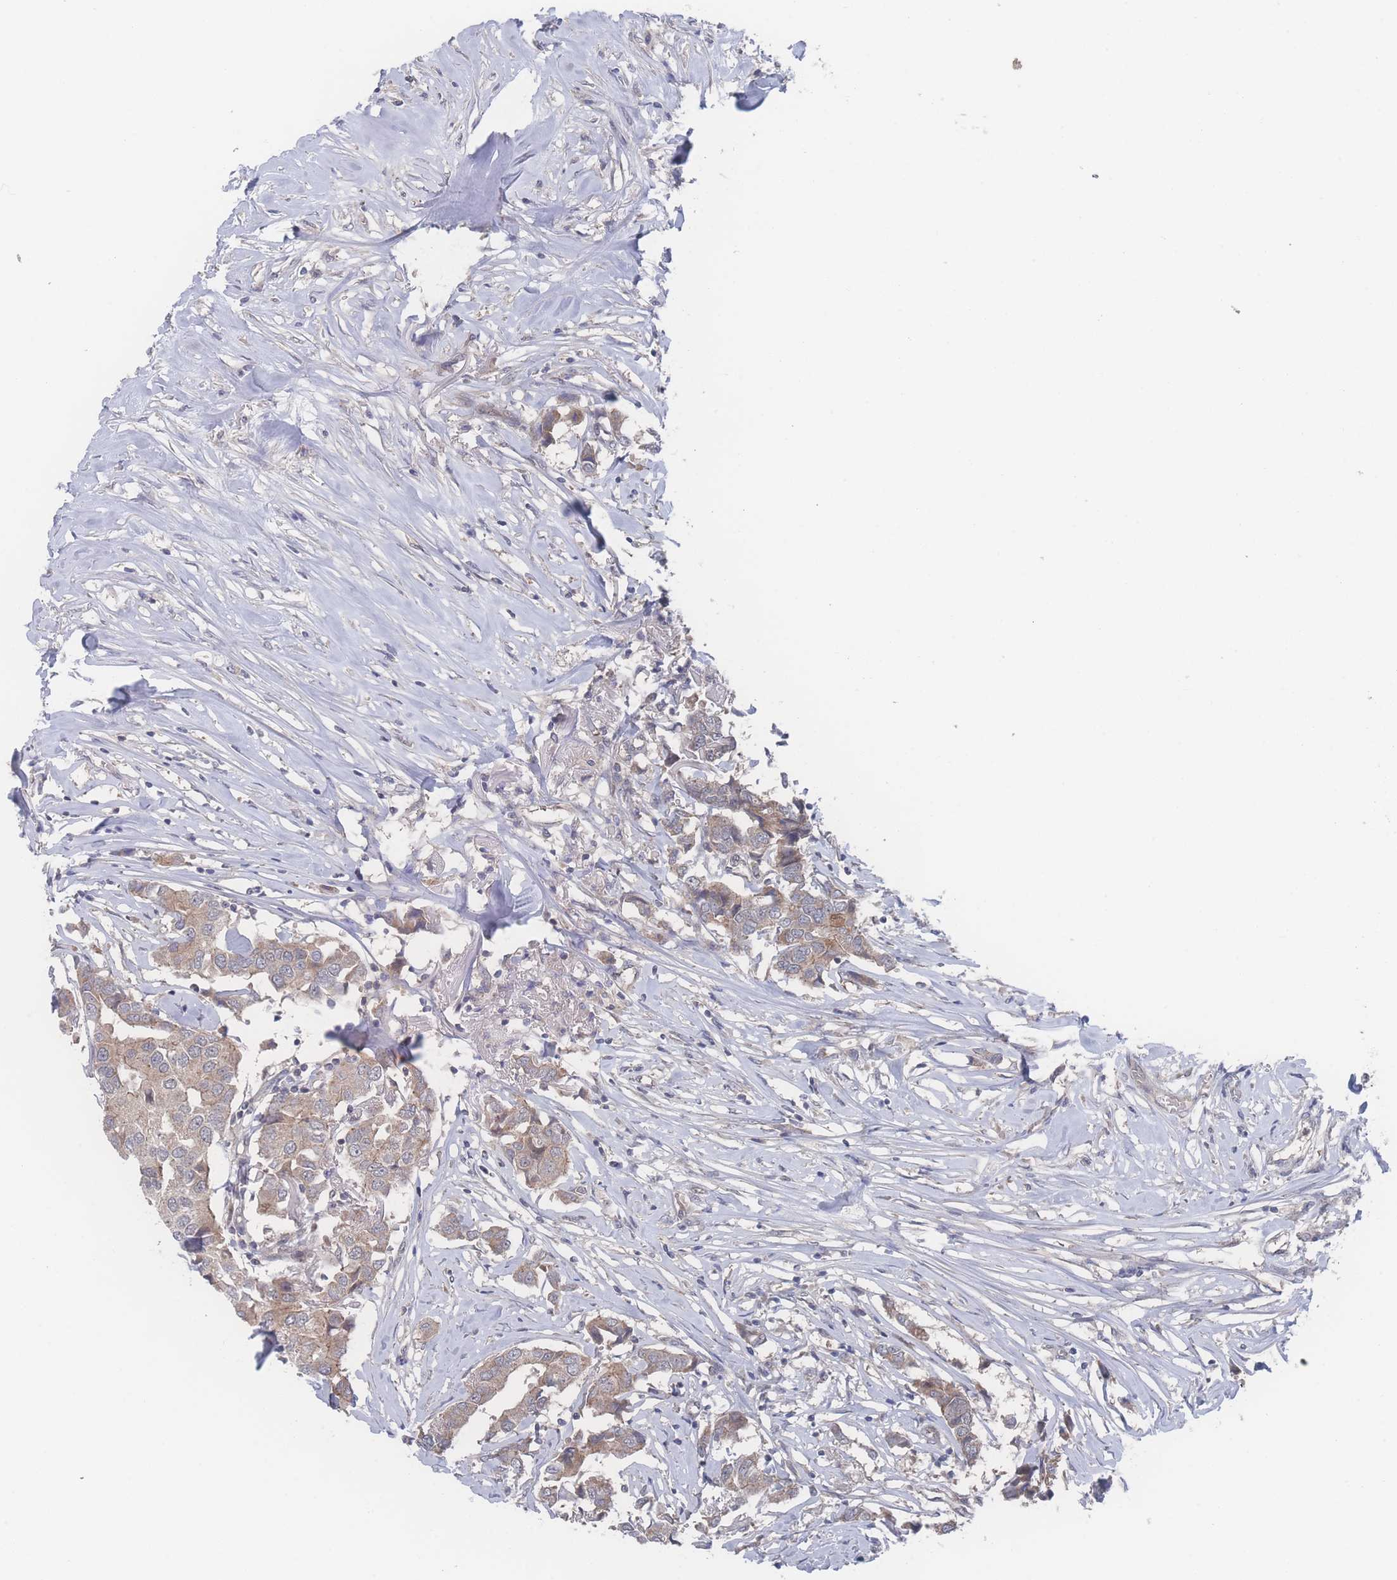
{"staining": {"intensity": "weak", "quantity": ">75%", "location": "cytoplasmic/membranous"}, "tissue": "breast cancer", "cell_type": "Tumor cells", "image_type": "cancer", "snomed": [{"axis": "morphology", "description": "Duct carcinoma"}, {"axis": "topography", "description": "Breast"}], "caption": "Immunohistochemistry staining of breast cancer (invasive ductal carcinoma), which demonstrates low levels of weak cytoplasmic/membranous expression in about >75% of tumor cells indicating weak cytoplasmic/membranous protein expression. The staining was performed using DAB (brown) for protein detection and nuclei were counterstained in hematoxylin (blue).", "gene": "NBEAL1", "patient": {"sex": "female", "age": 80}}